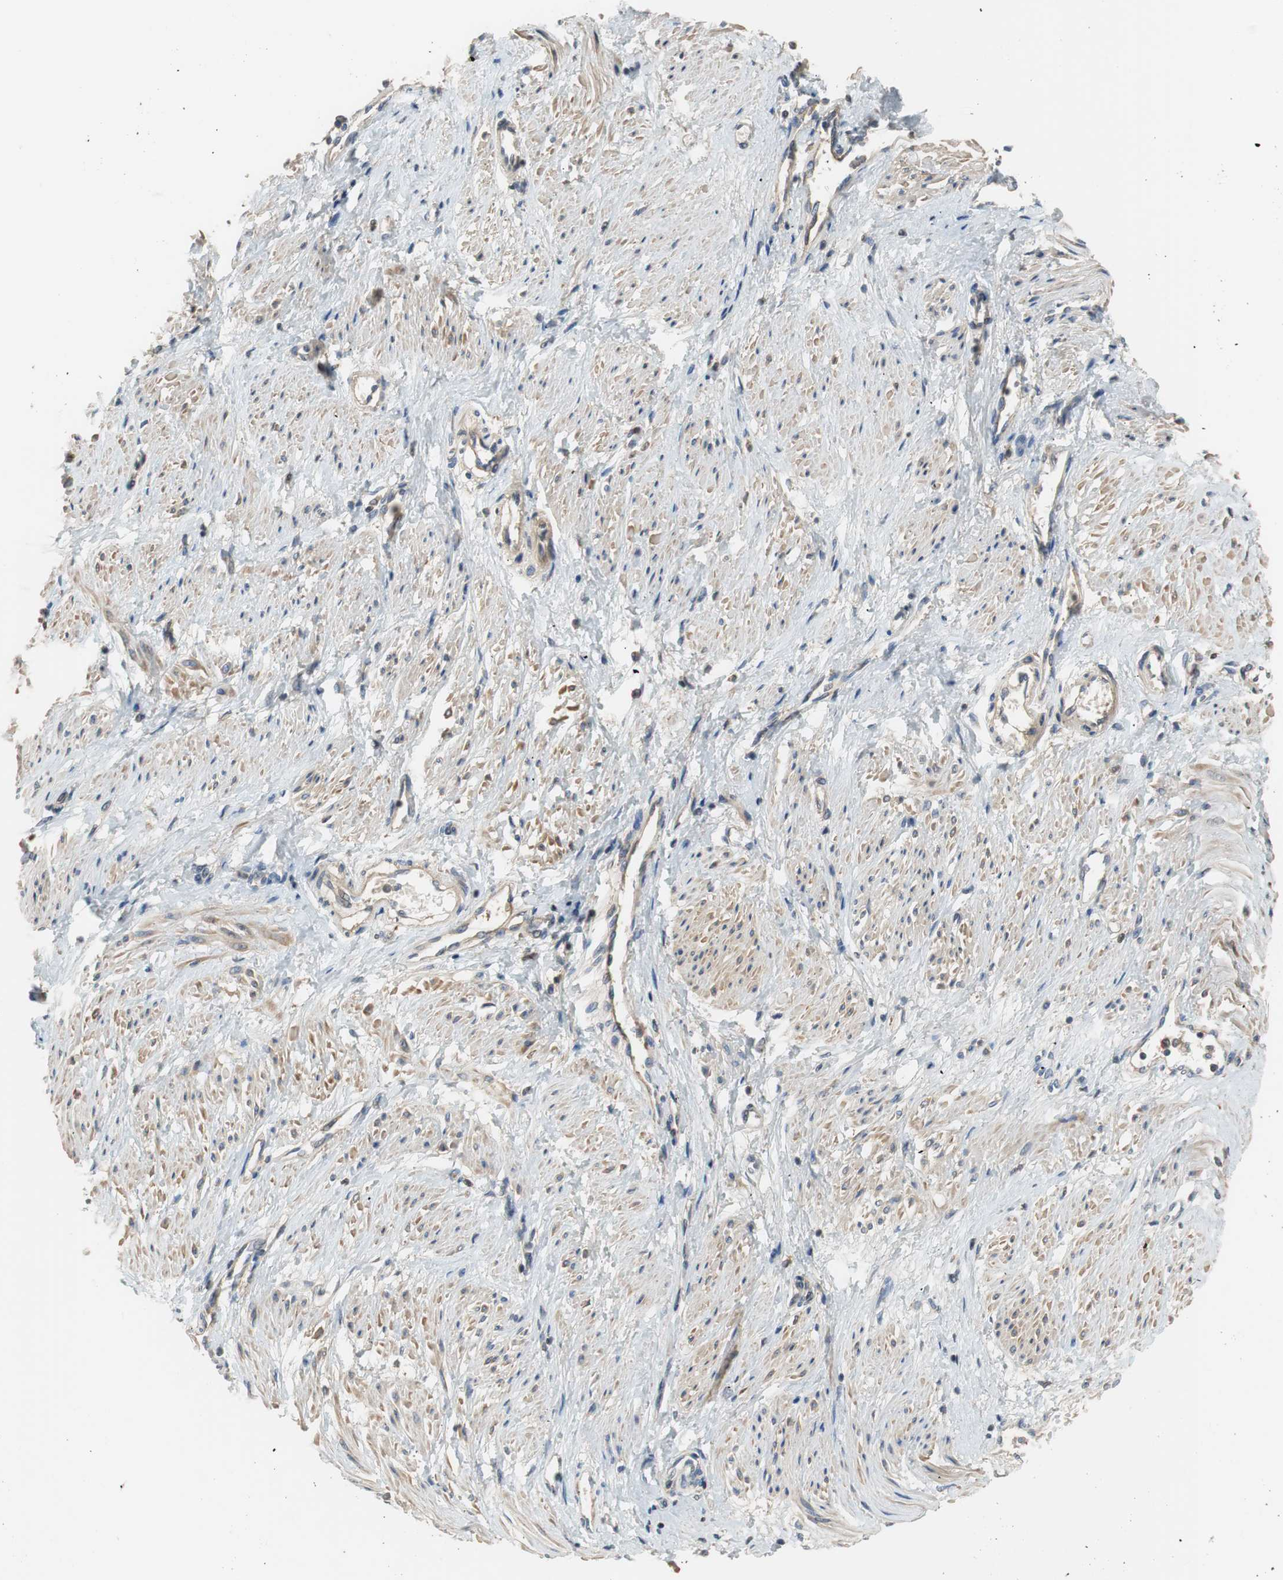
{"staining": {"intensity": "weak", "quantity": "25%-75%", "location": "cytoplasmic/membranous"}, "tissue": "smooth muscle", "cell_type": "Smooth muscle cells", "image_type": "normal", "snomed": [{"axis": "morphology", "description": "Normal tissue, NOS"}, {"axis": "topography", "description": "Smooth muscle"}, {"axis": "topography", "description": "Uterus"}], "caption": "Protein analysis of normal smooth muscle shows weak cytoplasmic/membranous staining in approximately 25%-75% of smooth muscle cells. (DAB (3,3'-diaminobenzidine) IHC, brown staining for protein, blue staining for nuclei).", "gene": "C4A", "patient": {"sex": "female", "age": 39}}